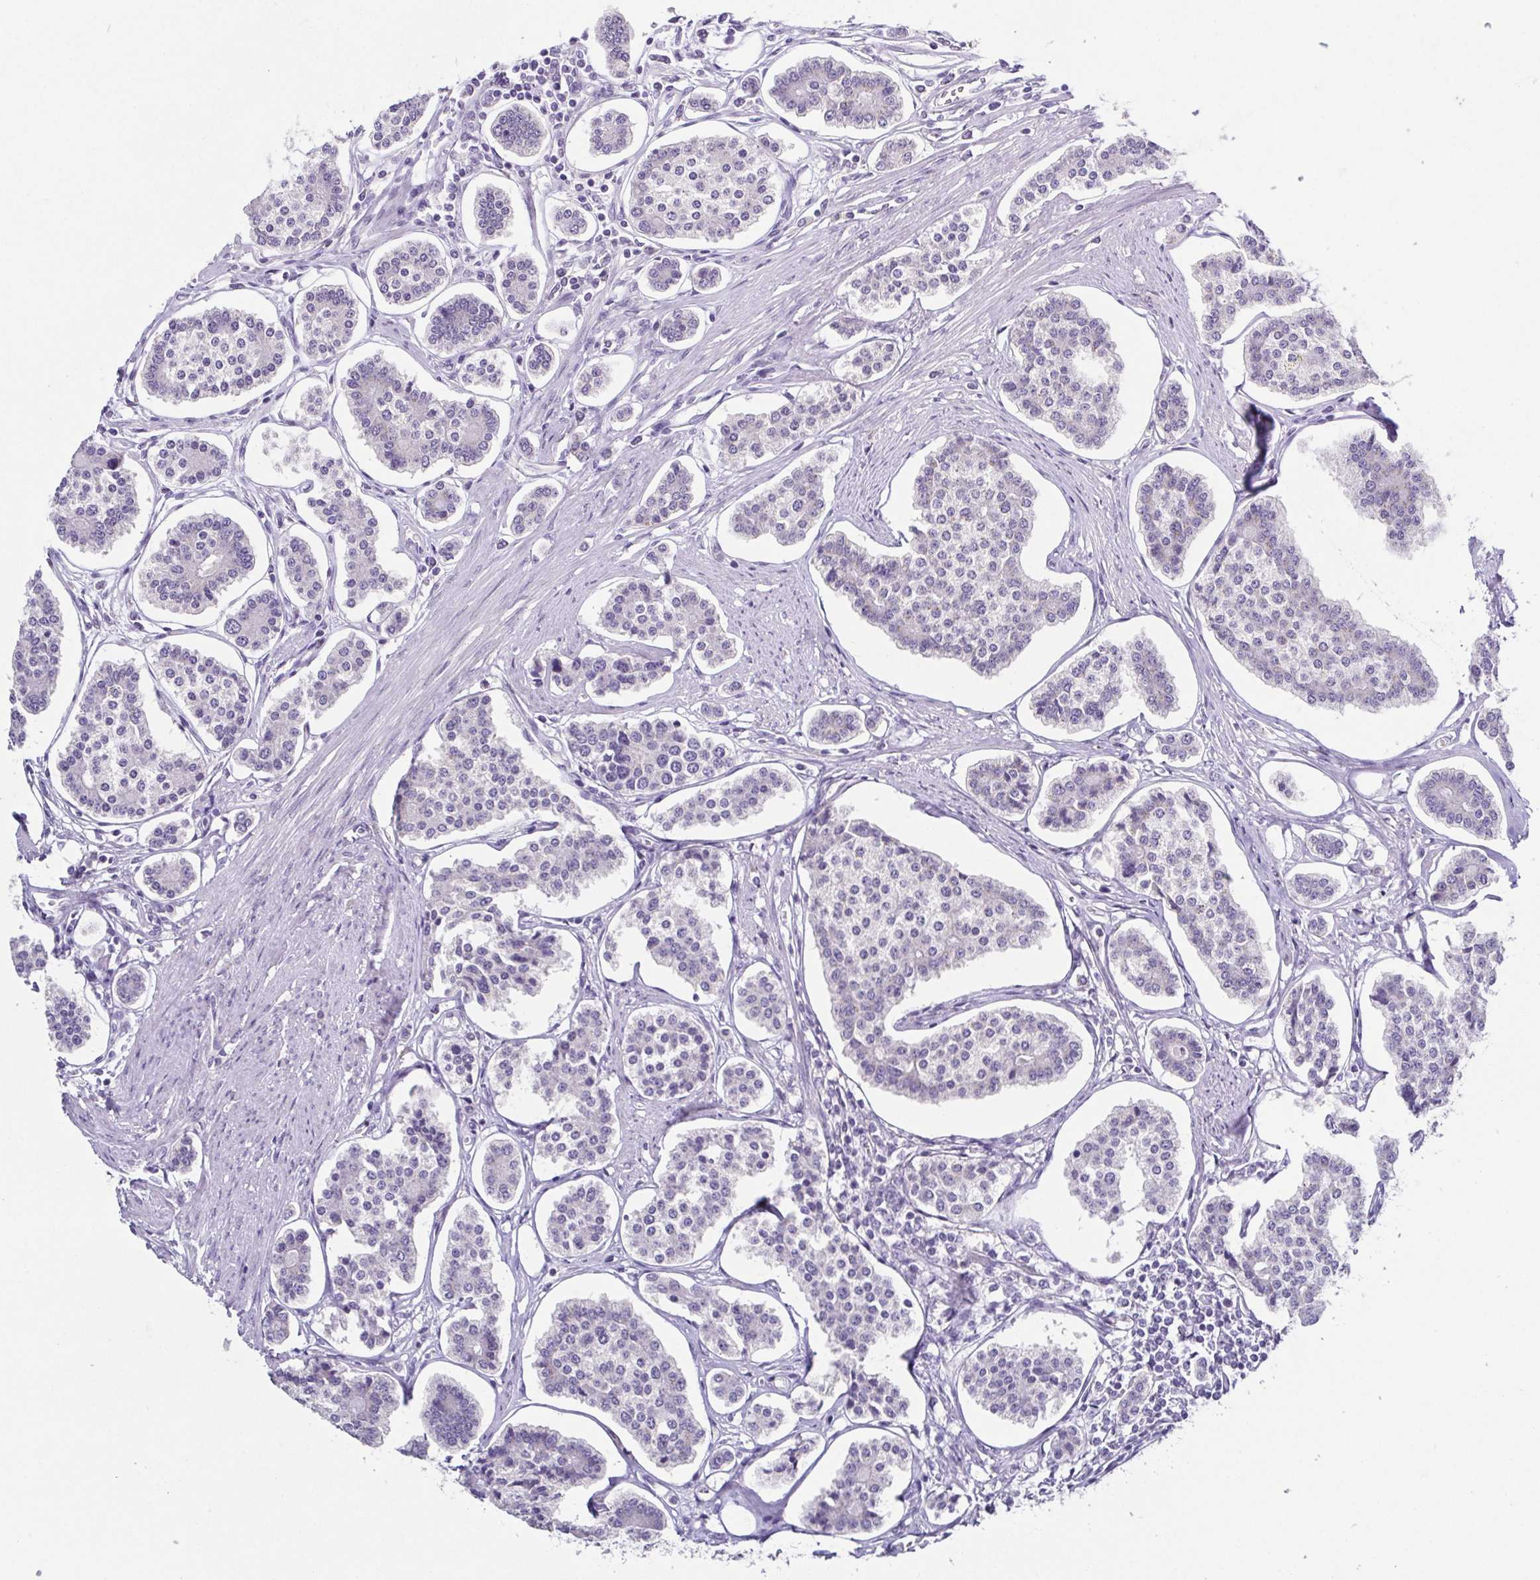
{"staining": {"intensity": "negative", "quantity": "none", "location": "none"}, "tissue": "carcinoid", "cell_type": "Tumor cells", "image_type": "cancer", "snomed": [{"axis": "morphology", "description": "Carcinoid, malignant, NOS"}, {"axis": "topography", "description": "Small intestine"}], "caption": "Malignant carcinoid was stained to show a protein in brown. There is no significant positivity in tumor cells.", "gene": "RDH11", "patient": {"sex": "female", "age": 65}}